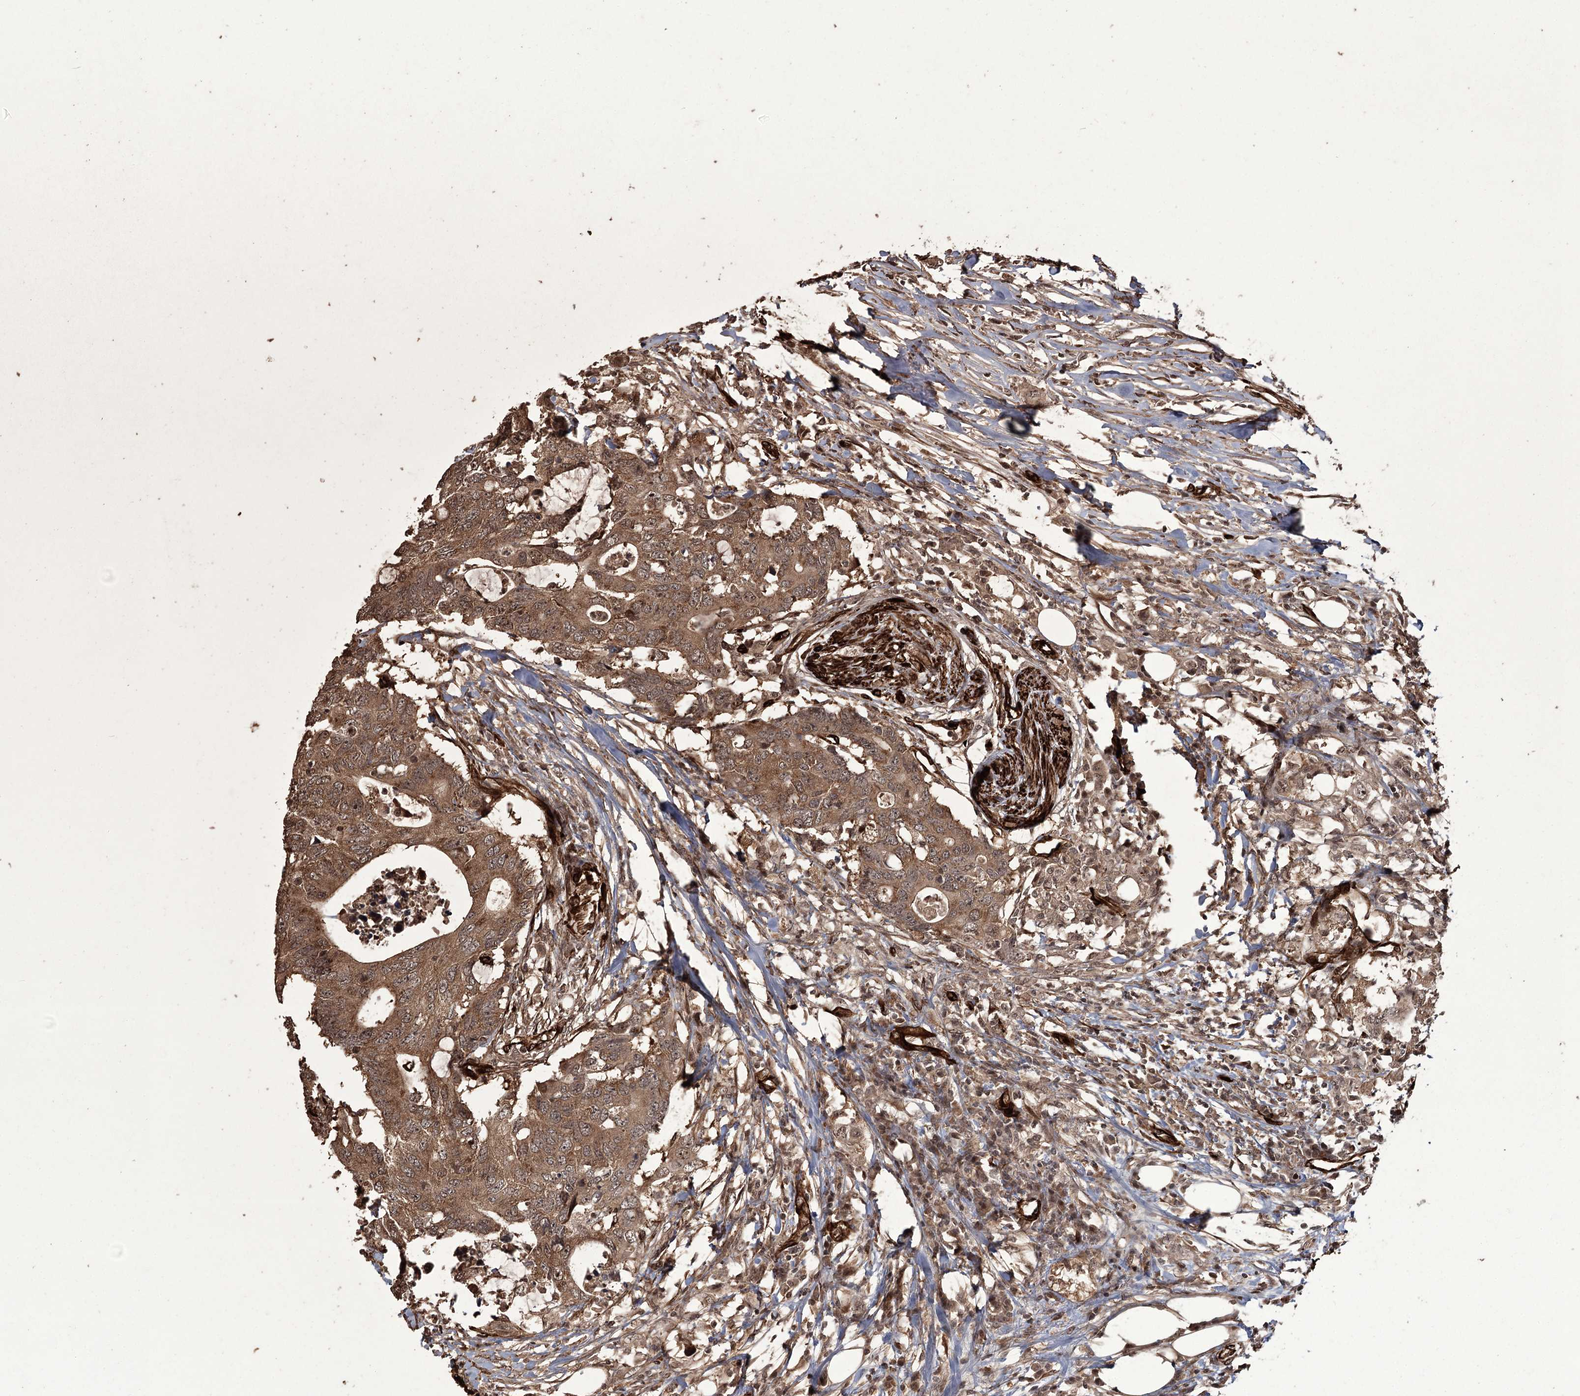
{"staining": {"intensity": "moderate", "quantity": ">75%", "location": "cytoplasmic/membranous"}, "tissue": "colorectal cancer", "cell_type": "Tumor cells", "image_type": "cancer", "snomed": [{"axis": "morphology", "description": "Adenocarcinoma, NOS"}, {"axis": "topography", "description": "Colon"}], "caption": "About >75% of tumor cells in human colorectal adenocarcinoma exhibit moderate cytoplasmic/membranous protein expression as visualized by brown immunohistochemical staining.", "gene": "RPAP3", "patient": {"sex": "male", "age": 71}}